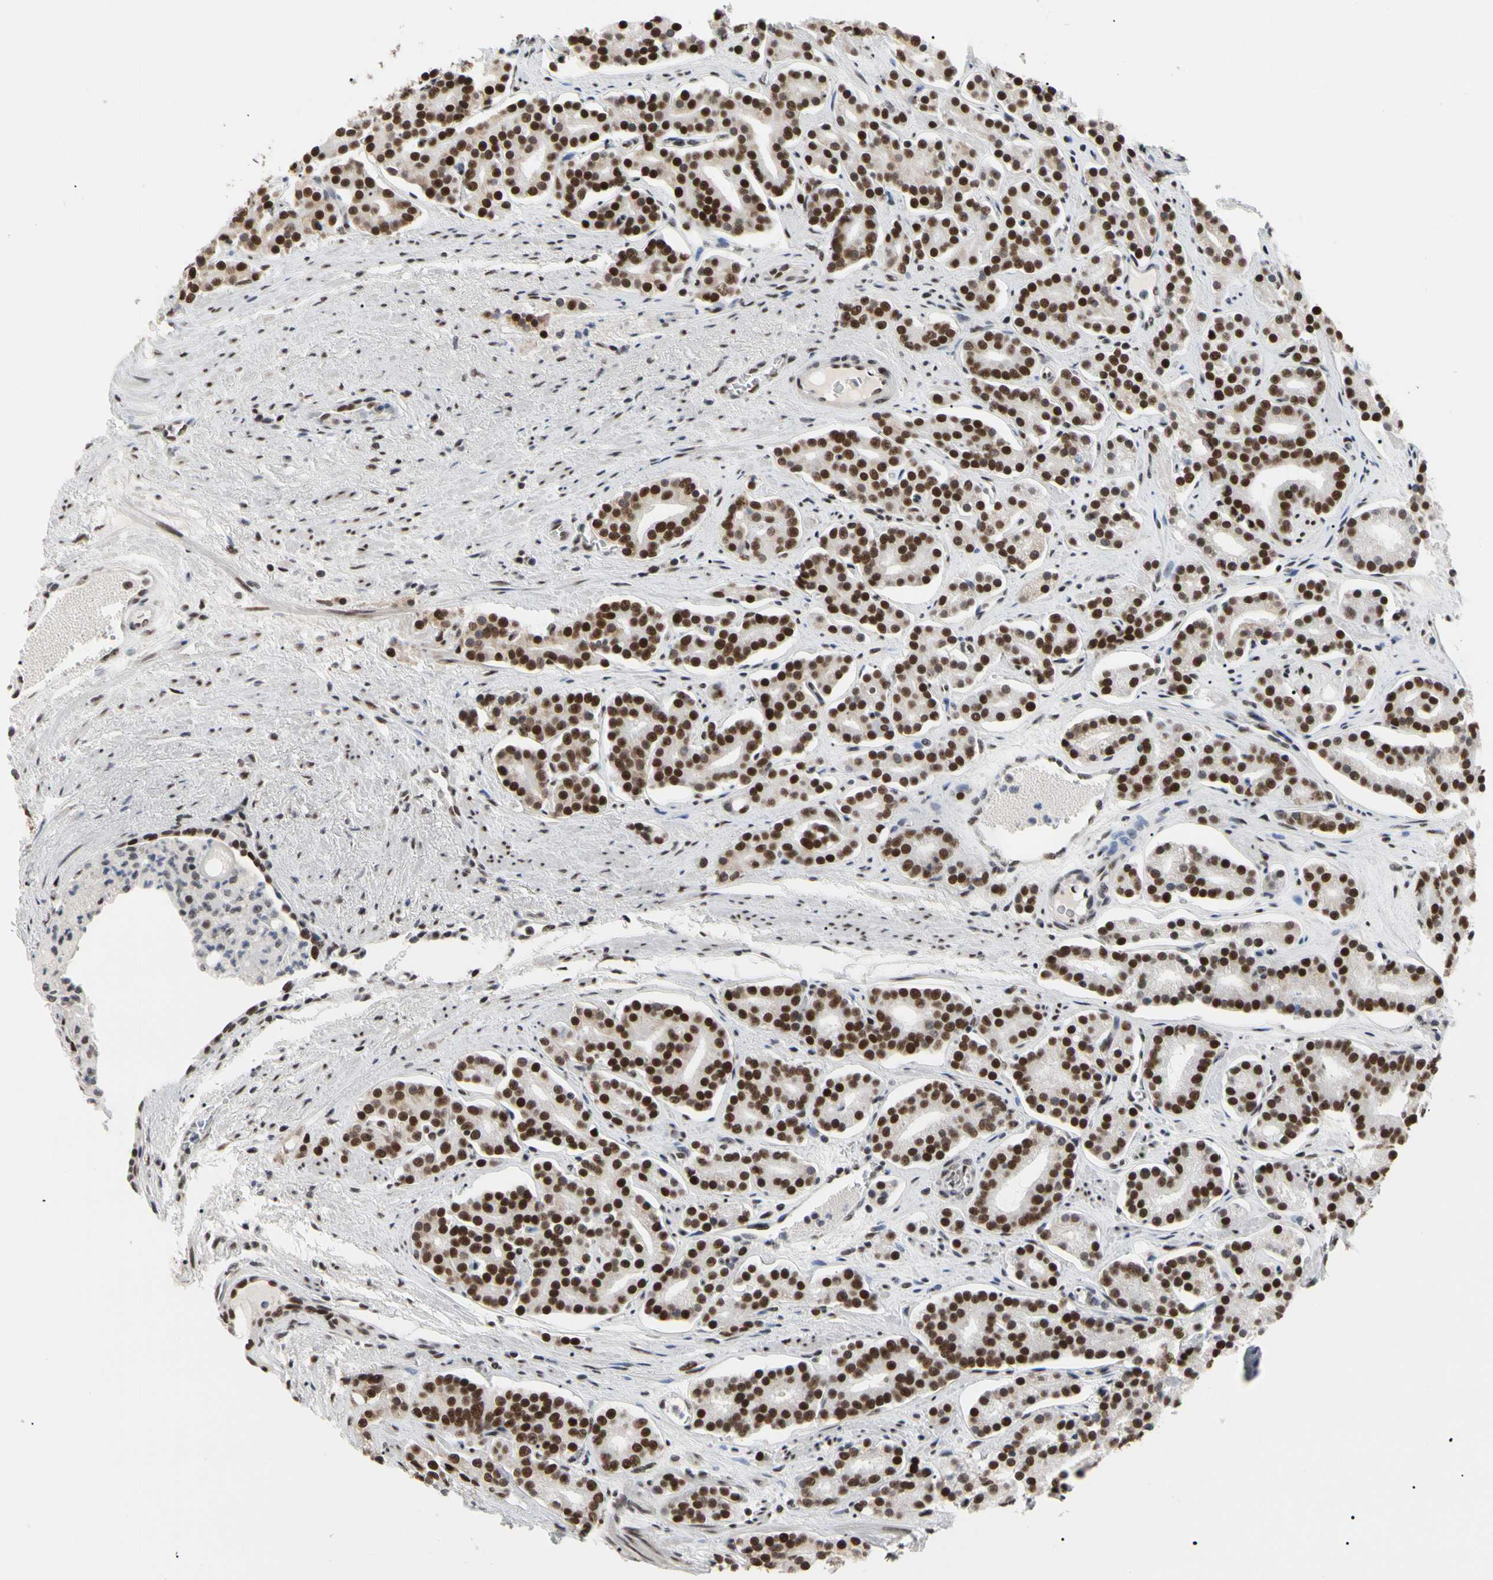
{"staining": {"intensity": "strong", "quantity": ">75%", "location": "nuclear"}, "tissue": "prostate cancer", "cell_type": "Tumor cells", "image_type": "cancer", "snomed": [{"axis": "morphology", "description": "Adenocarcinoma, Low grade"}, {"axis": "topography", "description": "Prostate"}], "caption": "IHC micrograph of prostate low-grade adenocarcinoma stained for a protein (brown), which displays high levels of strong nuclear staining in about >75% of tumor cells.", "gene": "FAM98B", "patient": {"sex": "male", "age": 63}}